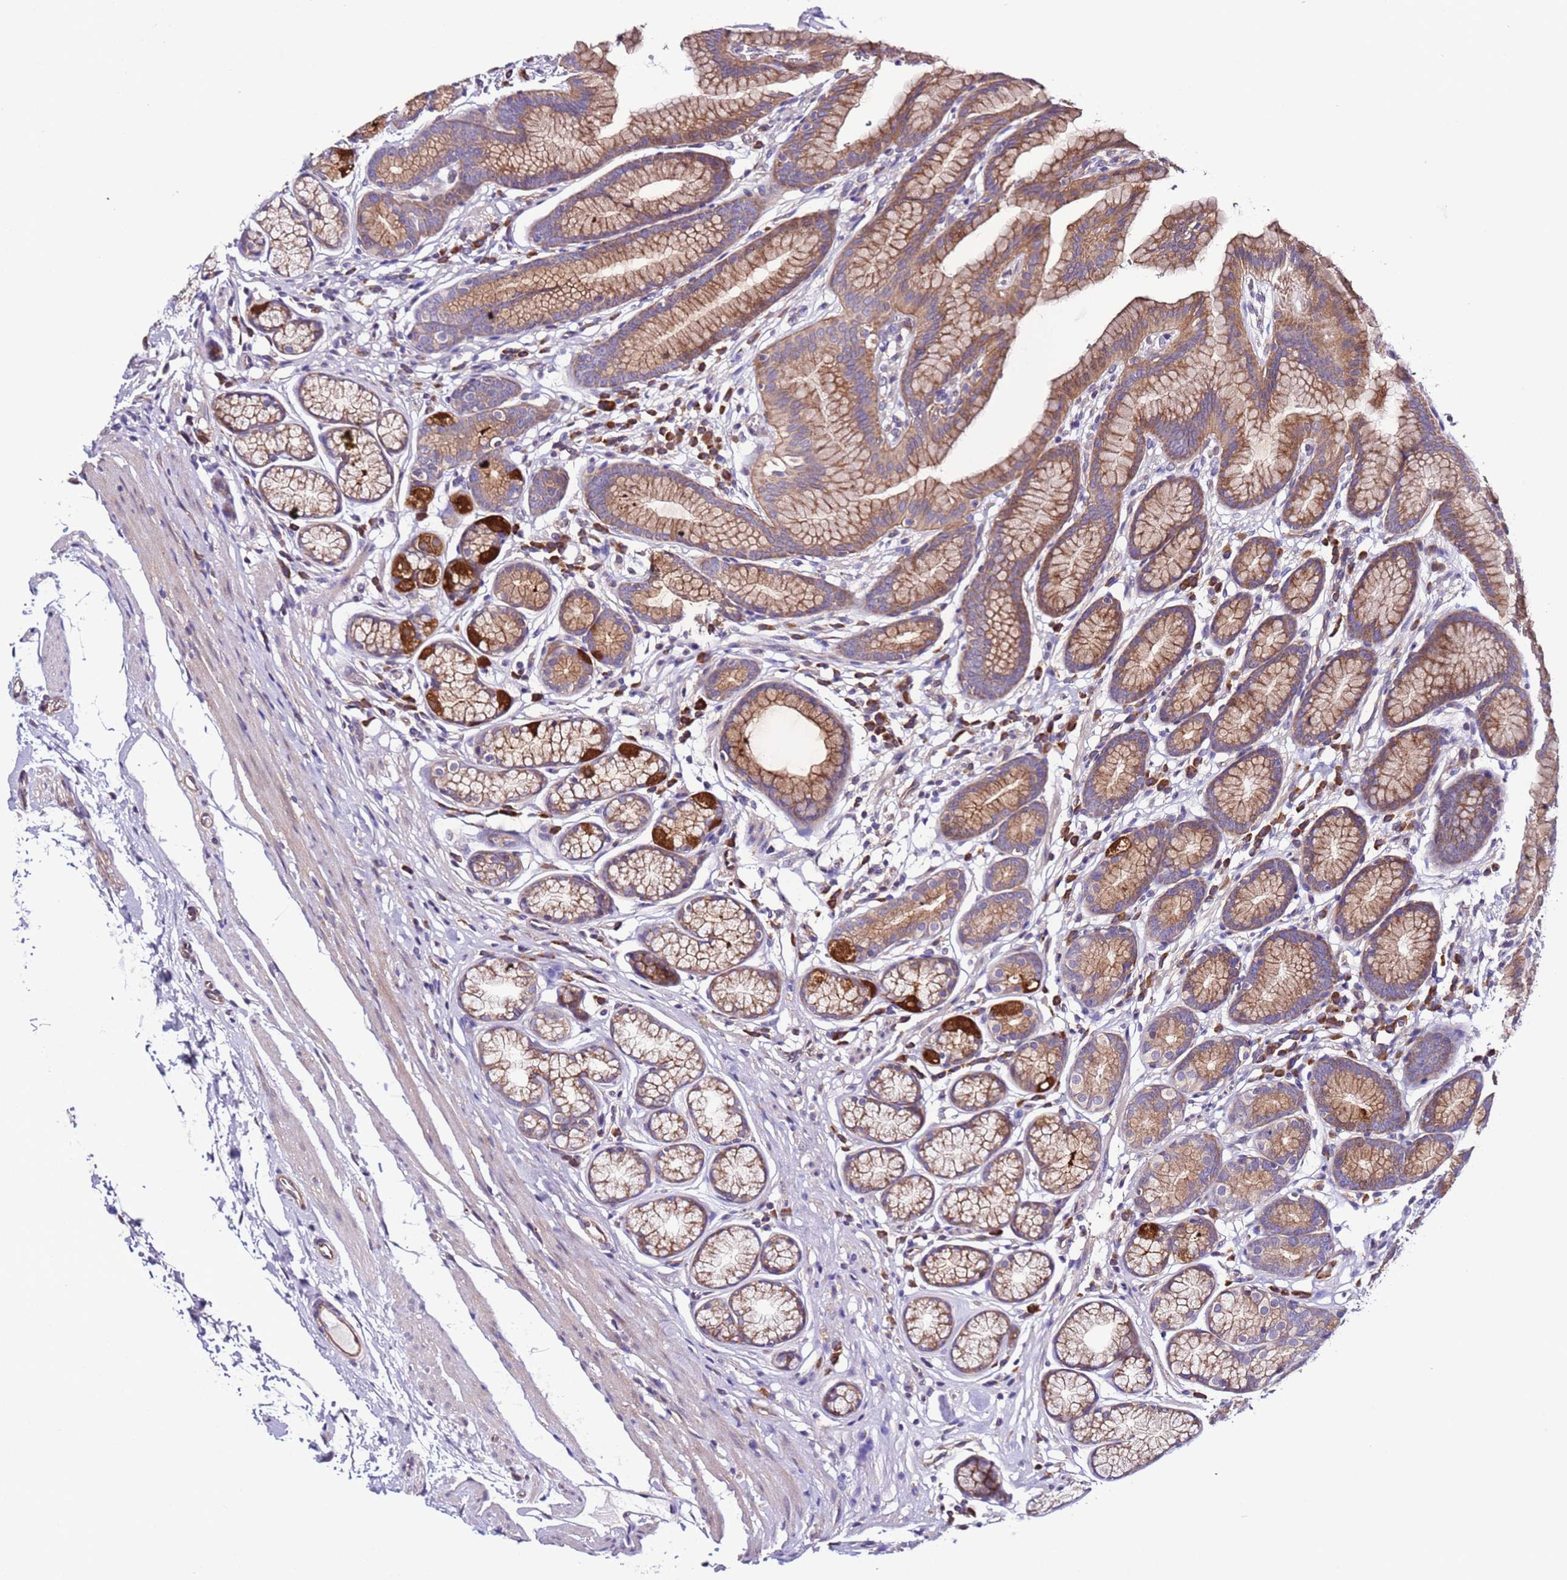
{"staining": {"intensity": "strong", "quantity": "25%-75%", "location": "cytoplasmic/membranous"}, "tissue": "stomach", "cell_type": "Glandular cells", "image_type": "normal", "snomed": [{"axis": "morphology", "description": "Normal tissue, NOS"}, {"axis": "topography", "description": "Stomach"}], "caption": "Immunohistochemical staining of benign human stomach shows strong cytoplasmic/membranous protein staining in approximately 25%-75% of glandular cells. The protein is stained brown, and the nuclei are stained in blue (DAB IHC with brightfield microscopy, high magnification).", "gene": "SPCS1", "patient": {"sex": "male", "age": 42}}